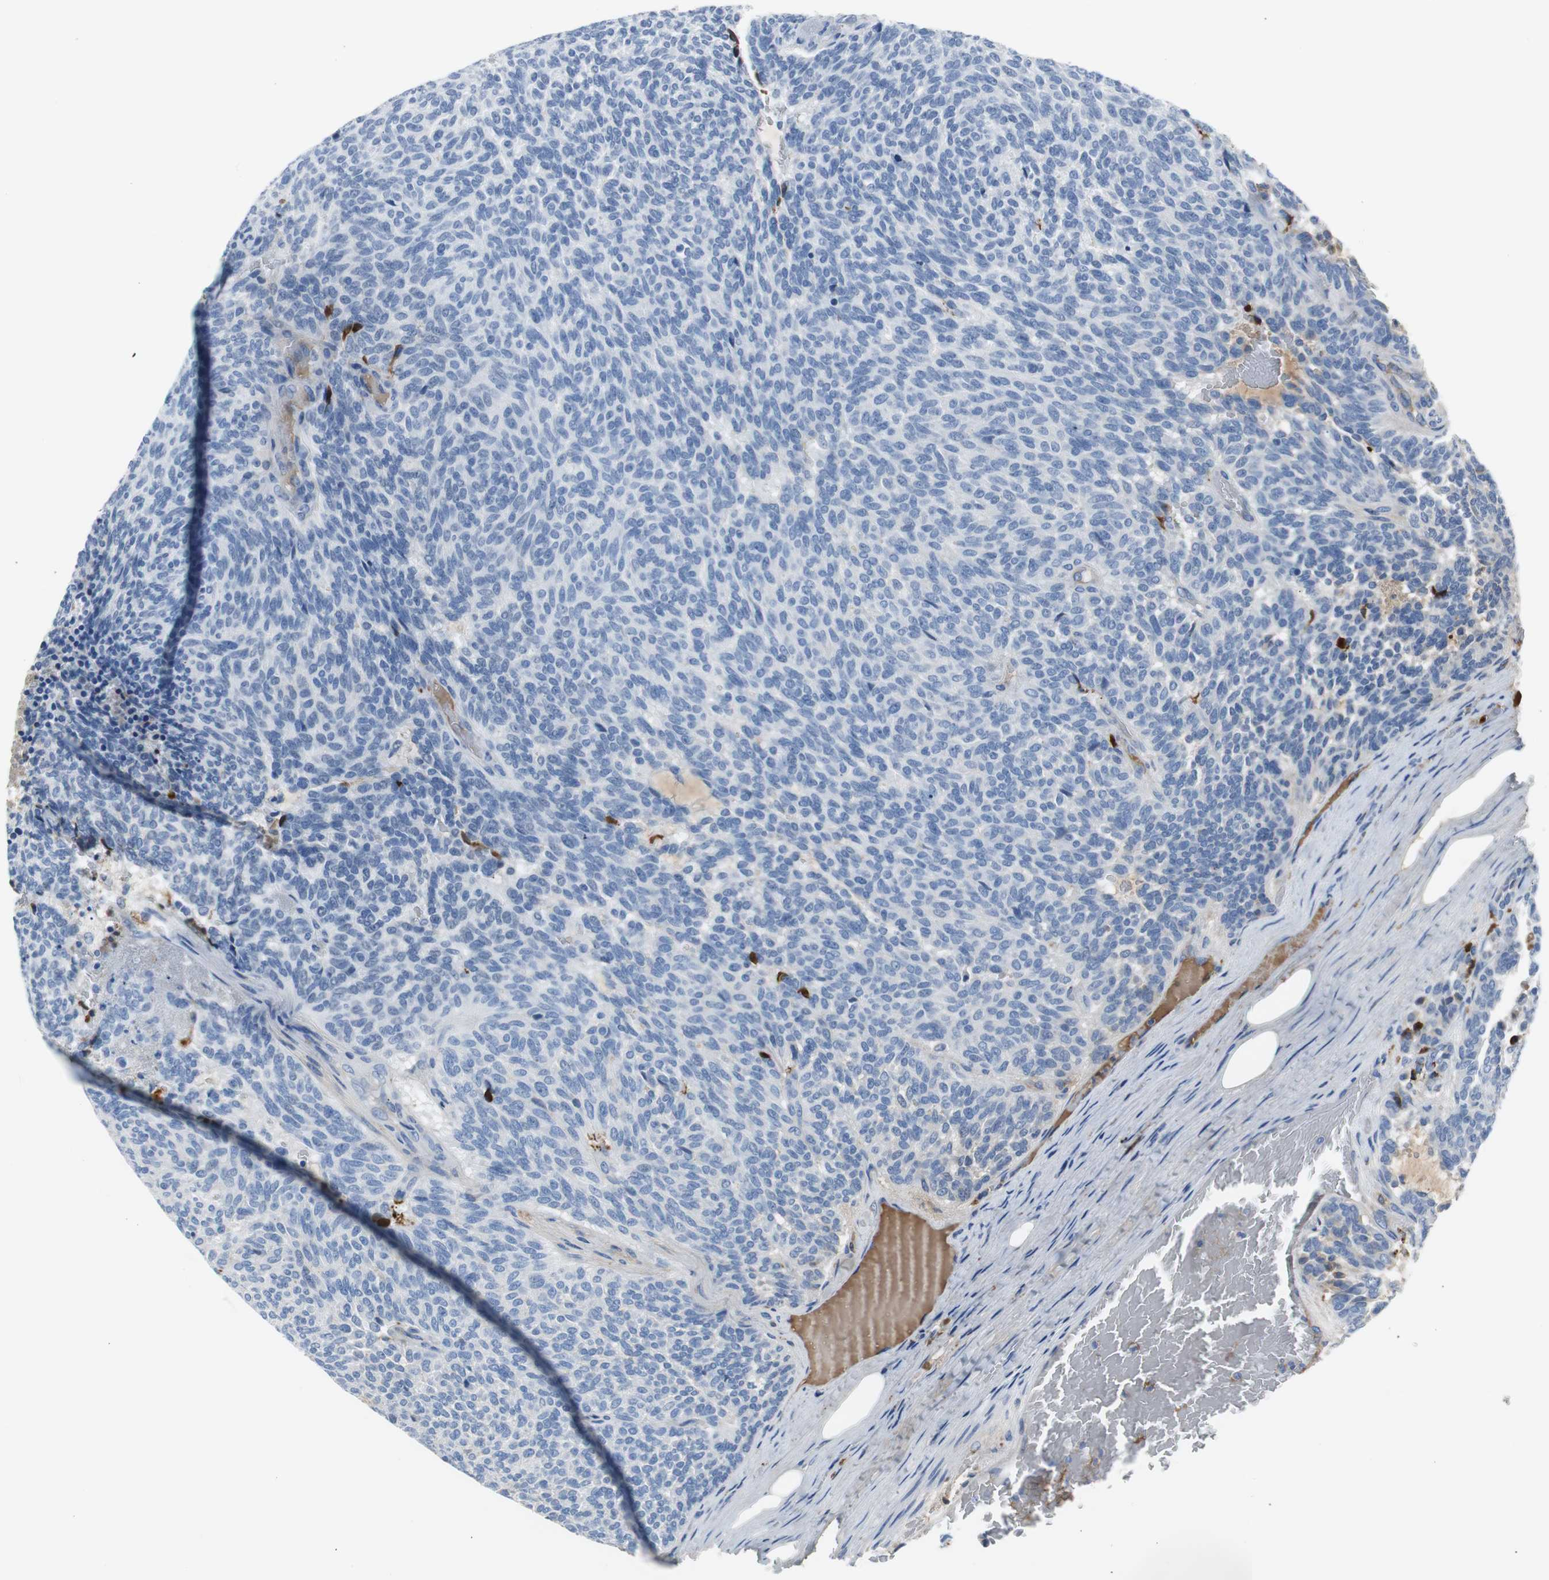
{"staining": {"intensity": "negative", "quantity": "none", "location": "none"}, "tissue": "carcinoid", "cell_type": "Tumor cells", "image_type": "cancer", "snomed": [{"axis": "morphology", "description": "Carcinoid, malignant, NOS"}, {"axis": "topography", "description": "Pancreas"}], "caption": "The photomicrograph reveals no staining of tumor cells in carcinoid (malignant).", "gene": "APCS", "patient": {"sex": "female", "age": 54}}